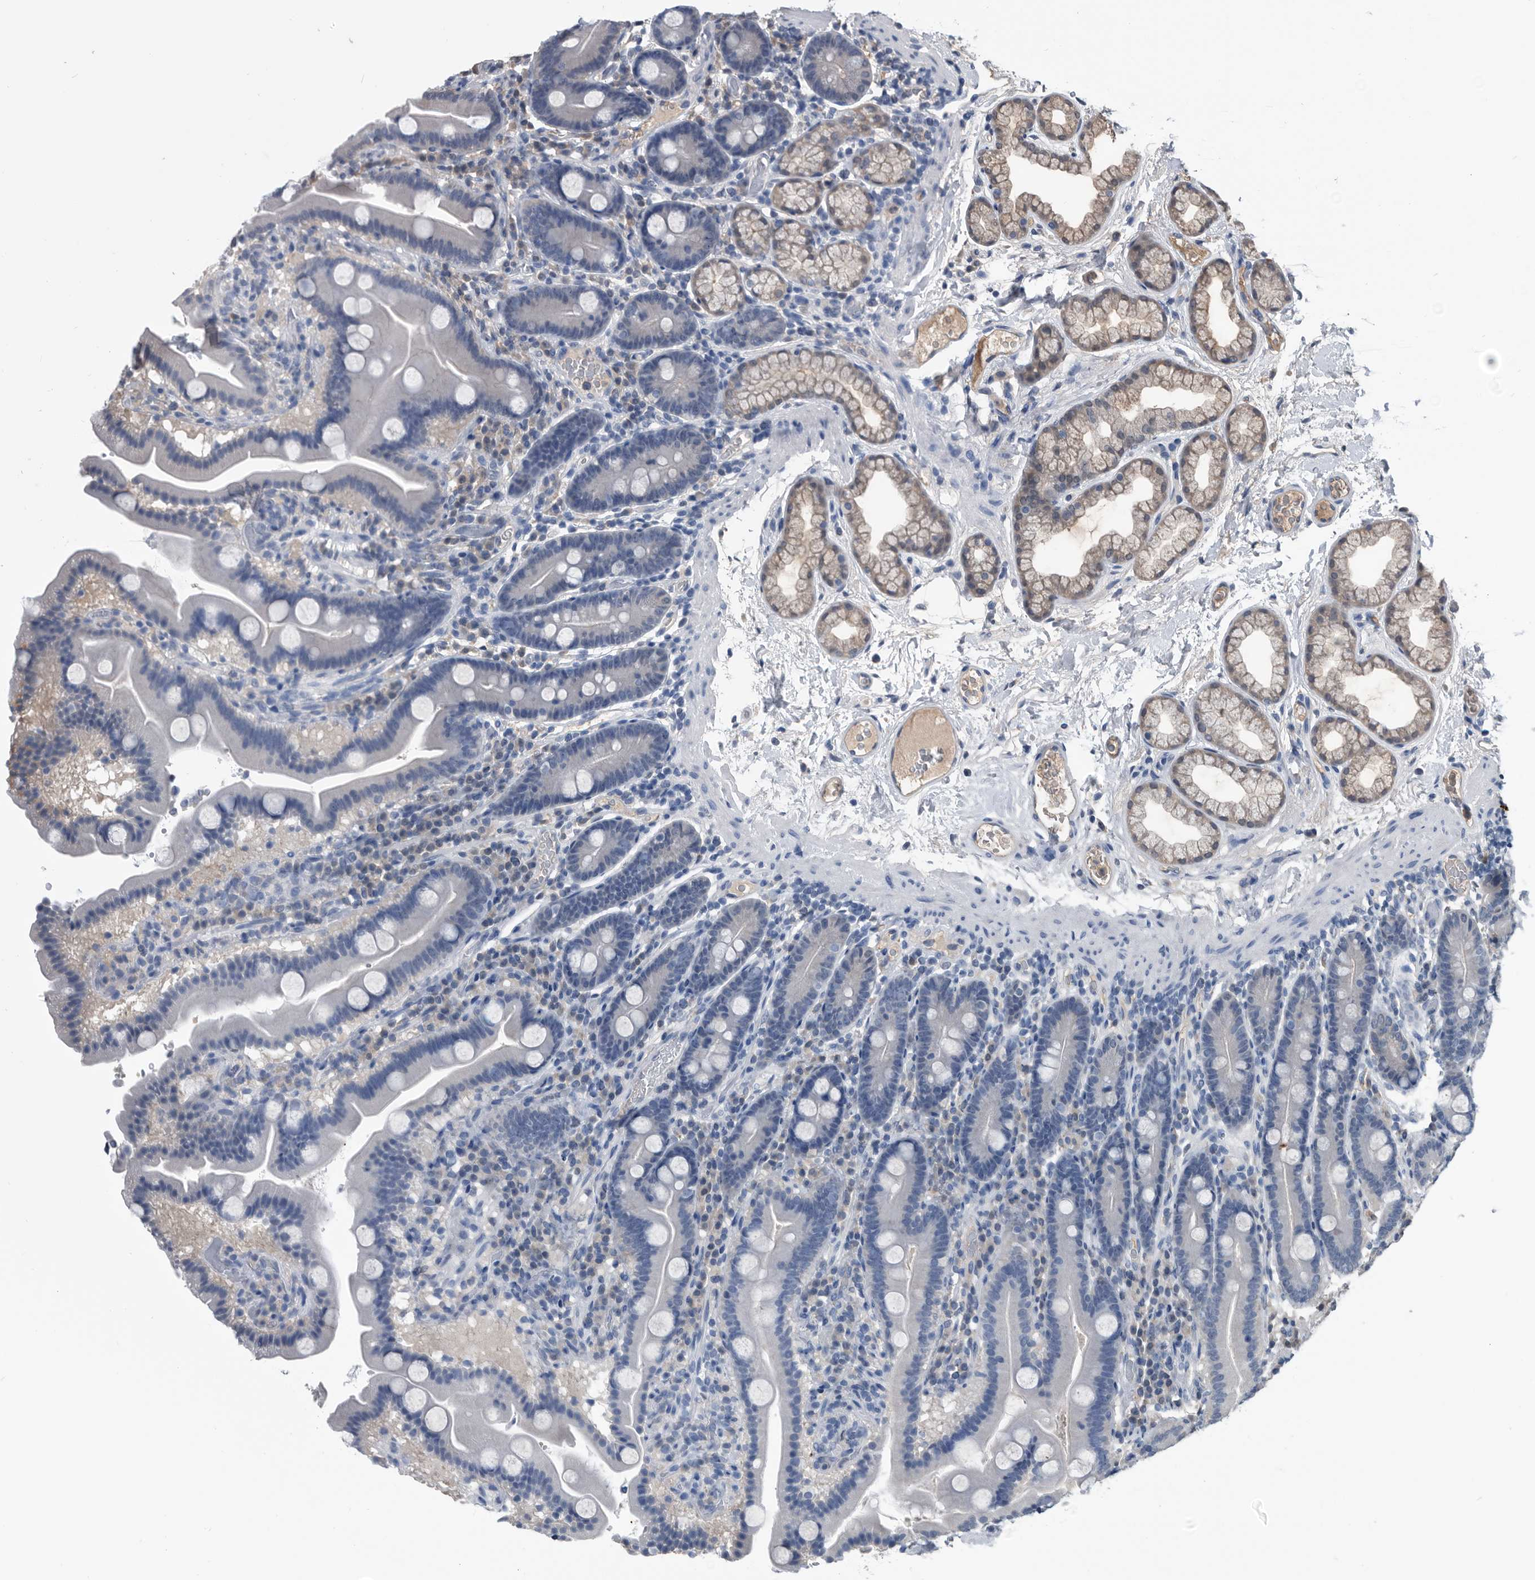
{"staining": {"intensity": "negative", "quantity": "none", "location": "none"}, "tissue": "duodenum", "cell_type": "Glandular cells", "image_type": "normal", "snomed": [{"axis": "morphology", "description": "Normal tissue, NOS"}, {"axis": "topography", "description": "Duodenum"}], "caption": "High power microscopy photomicrograph of an IHC image of normal duodenum, revealing no significant staining in glandular cells.", "gene": "PDXK", "patient": {"sex": "male", "age": 55}}